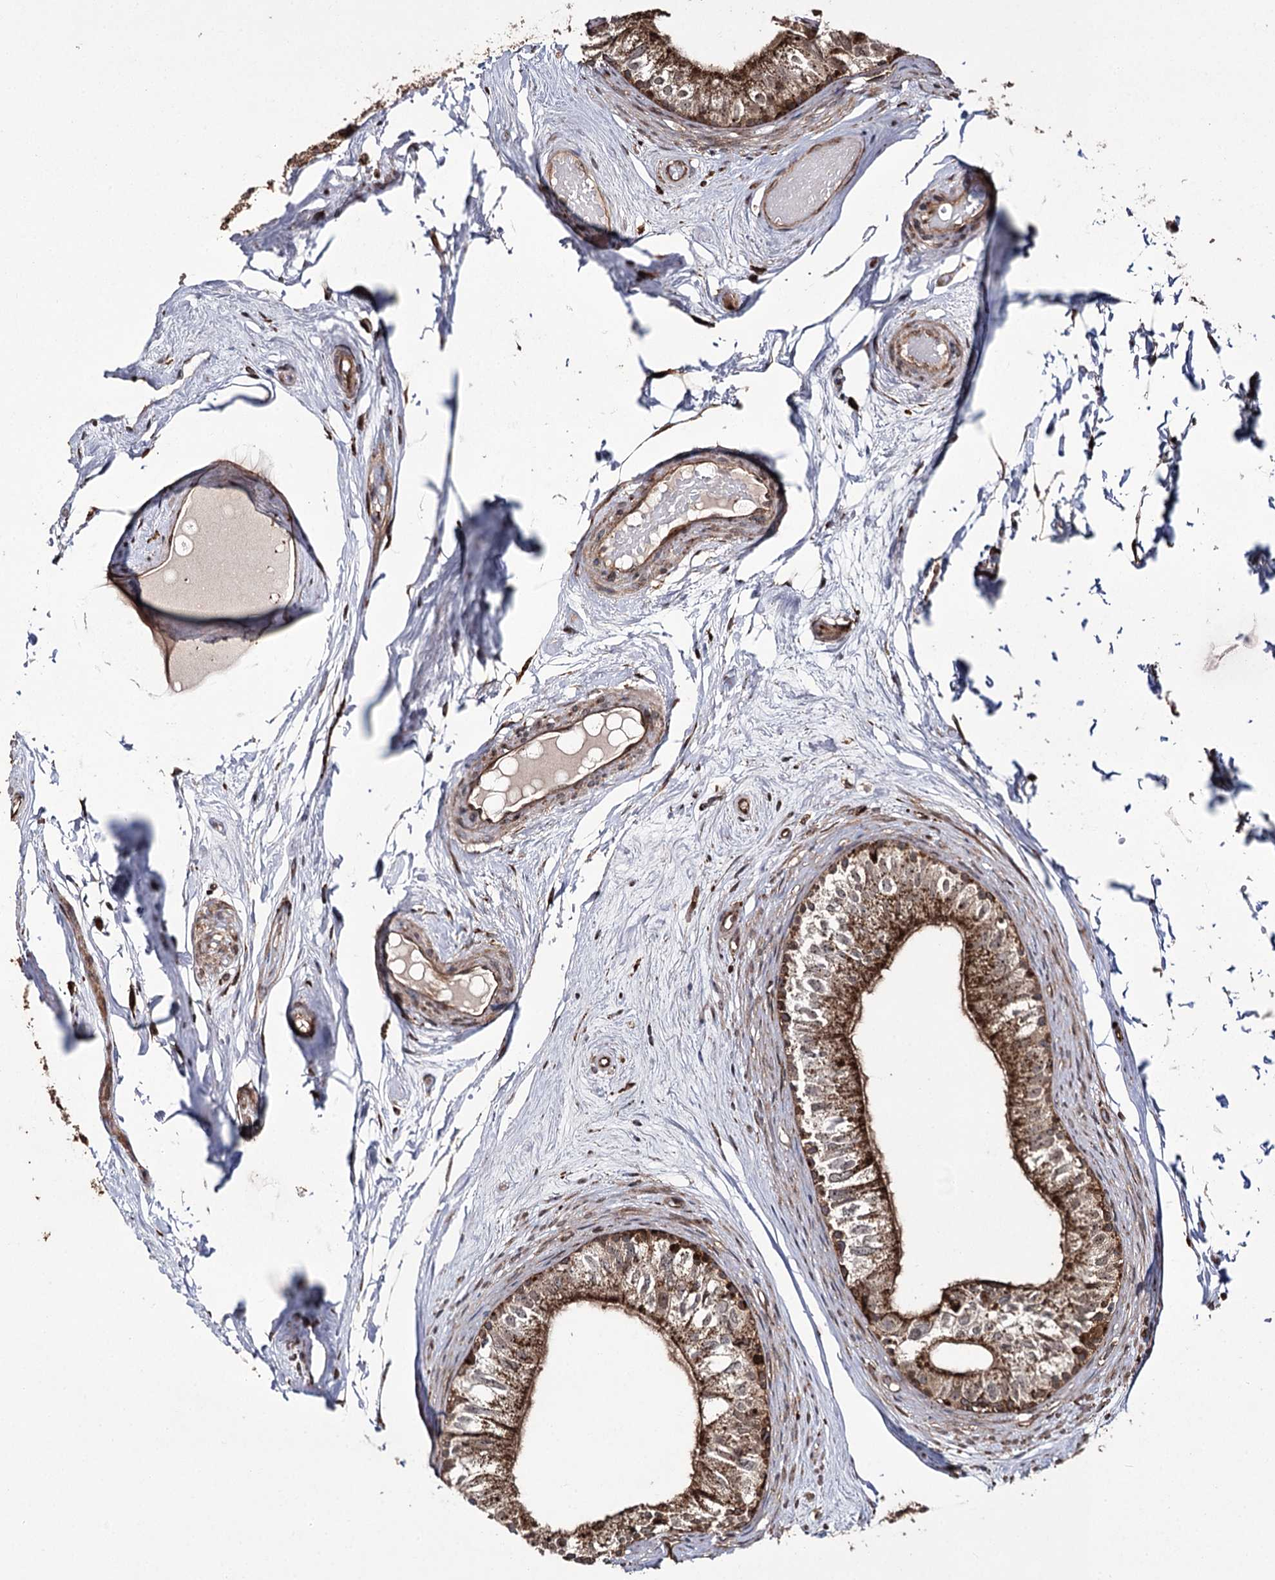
{"staining": {"intensity": "moderate", "quantity": "25%-75%", "location": "cytoplasmic/membranous"}, "tissue": "epididymis", "cell_type": "Glandular cells", "image_type": "normal", "snomed": [{"axis": "morphology", "description": "Normal tissue, NOS"}, {"axis": "topography", "description": "Epididymis"}], "caption": "Immunohistochemistry micrograph of unremarkable epididymis stained for a protein (brown), which exhibits medium levels of moderate cytoplasmic/membranous expression in approximately 25%-75% of glandular cells.", "gene": "FANCL", "patient": {"sex": "male", "age": 79}}